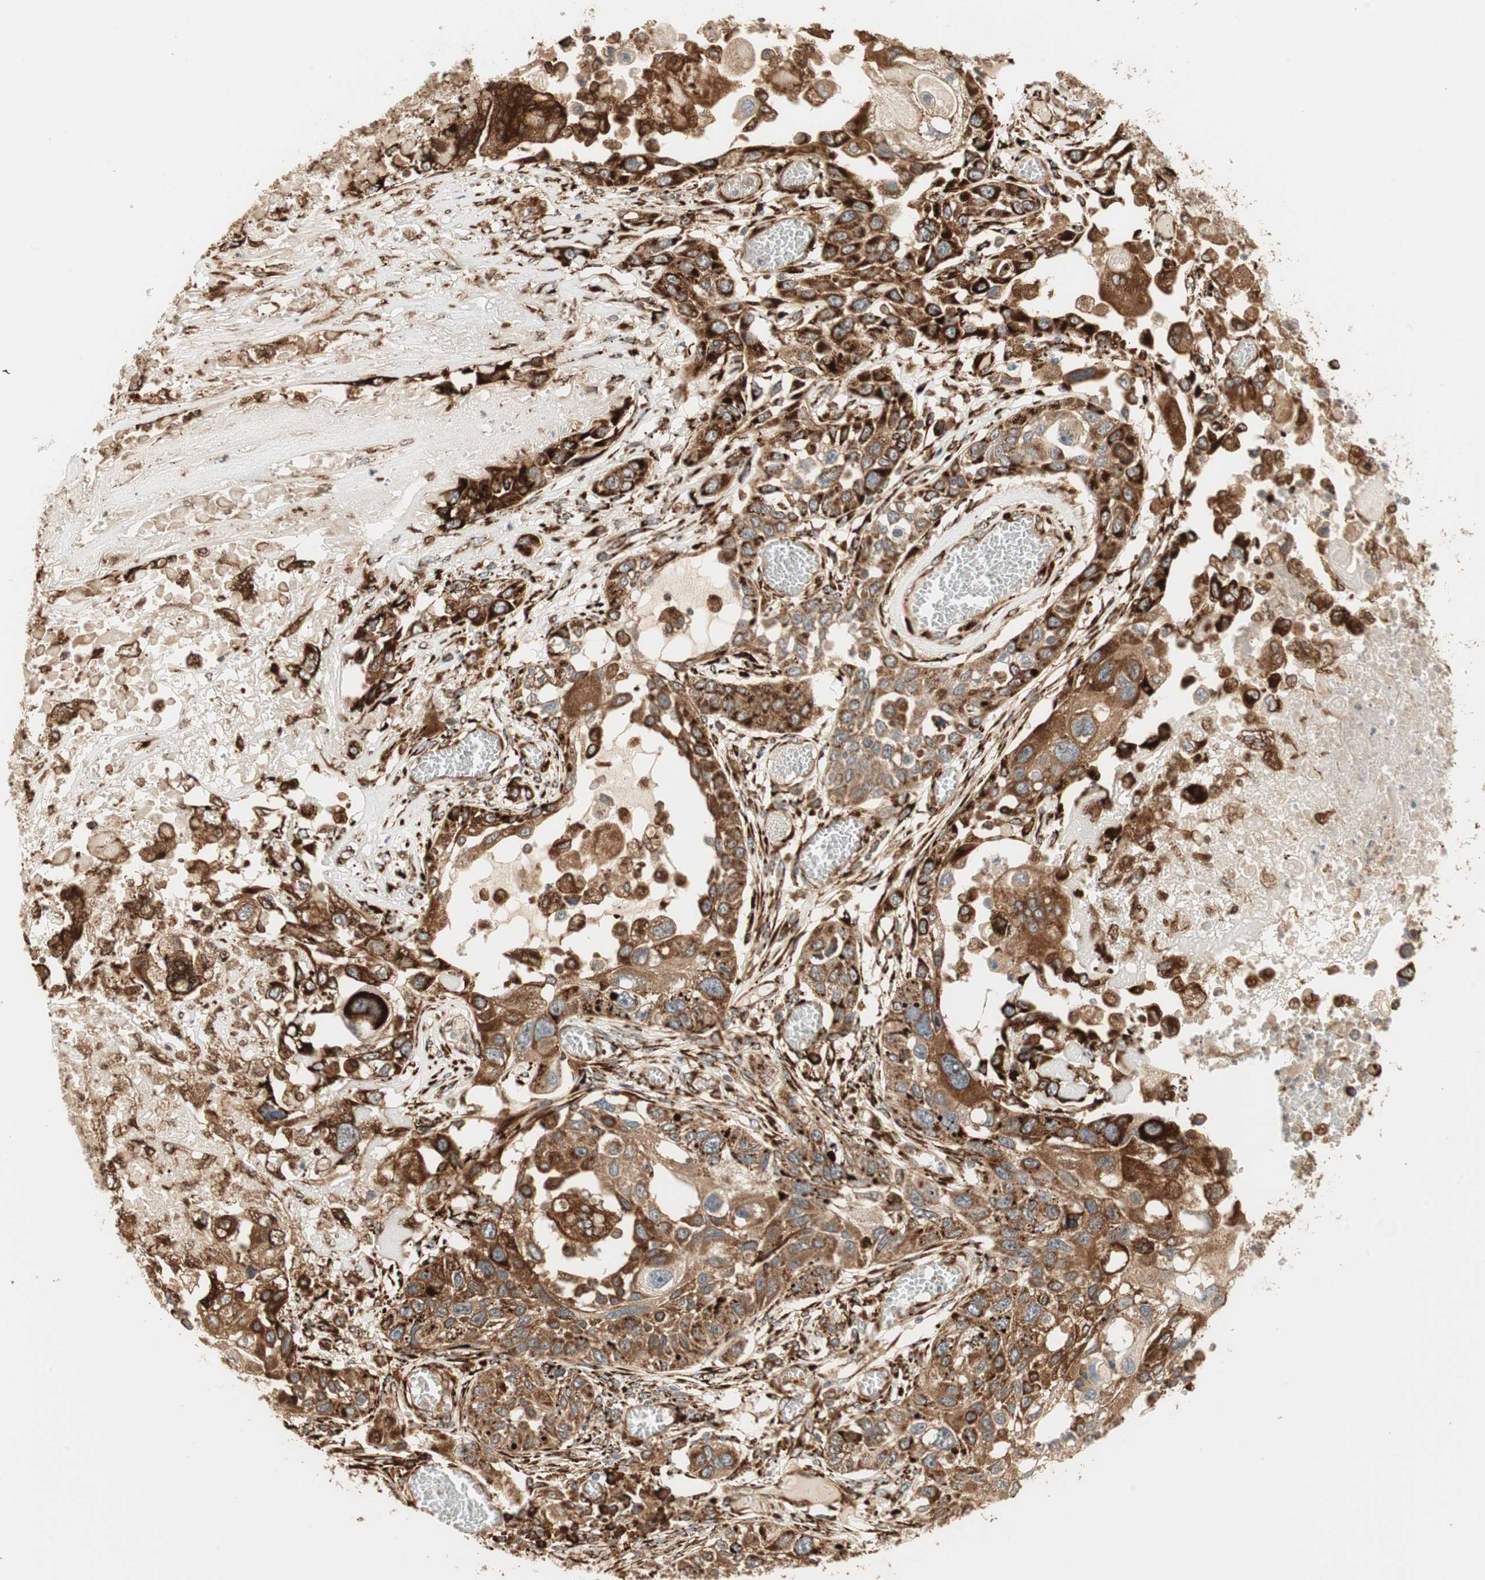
{"staining": {"intensity": "strong", "quantity": ">75%", "location": "cytoplasmic/membranous"}, "tissue": "lung cancer", "cell_type": "Tumor cells", "image_type": "cancer", "snomed": [{"axis": "morphology", "description": "Squamous cell carcinoma, NOS"}, {"axis": "topography", "description": "Lung"}], "caption": "Immunohistochemical staining of lung cancer (squamous cell carcinoma) shows high levels of strong cytoplasmic/membranous protein staining in approximately >75% of tumor cells.", "gene": "P4HA1", "patient": {"sex": "male", "age": 71}}